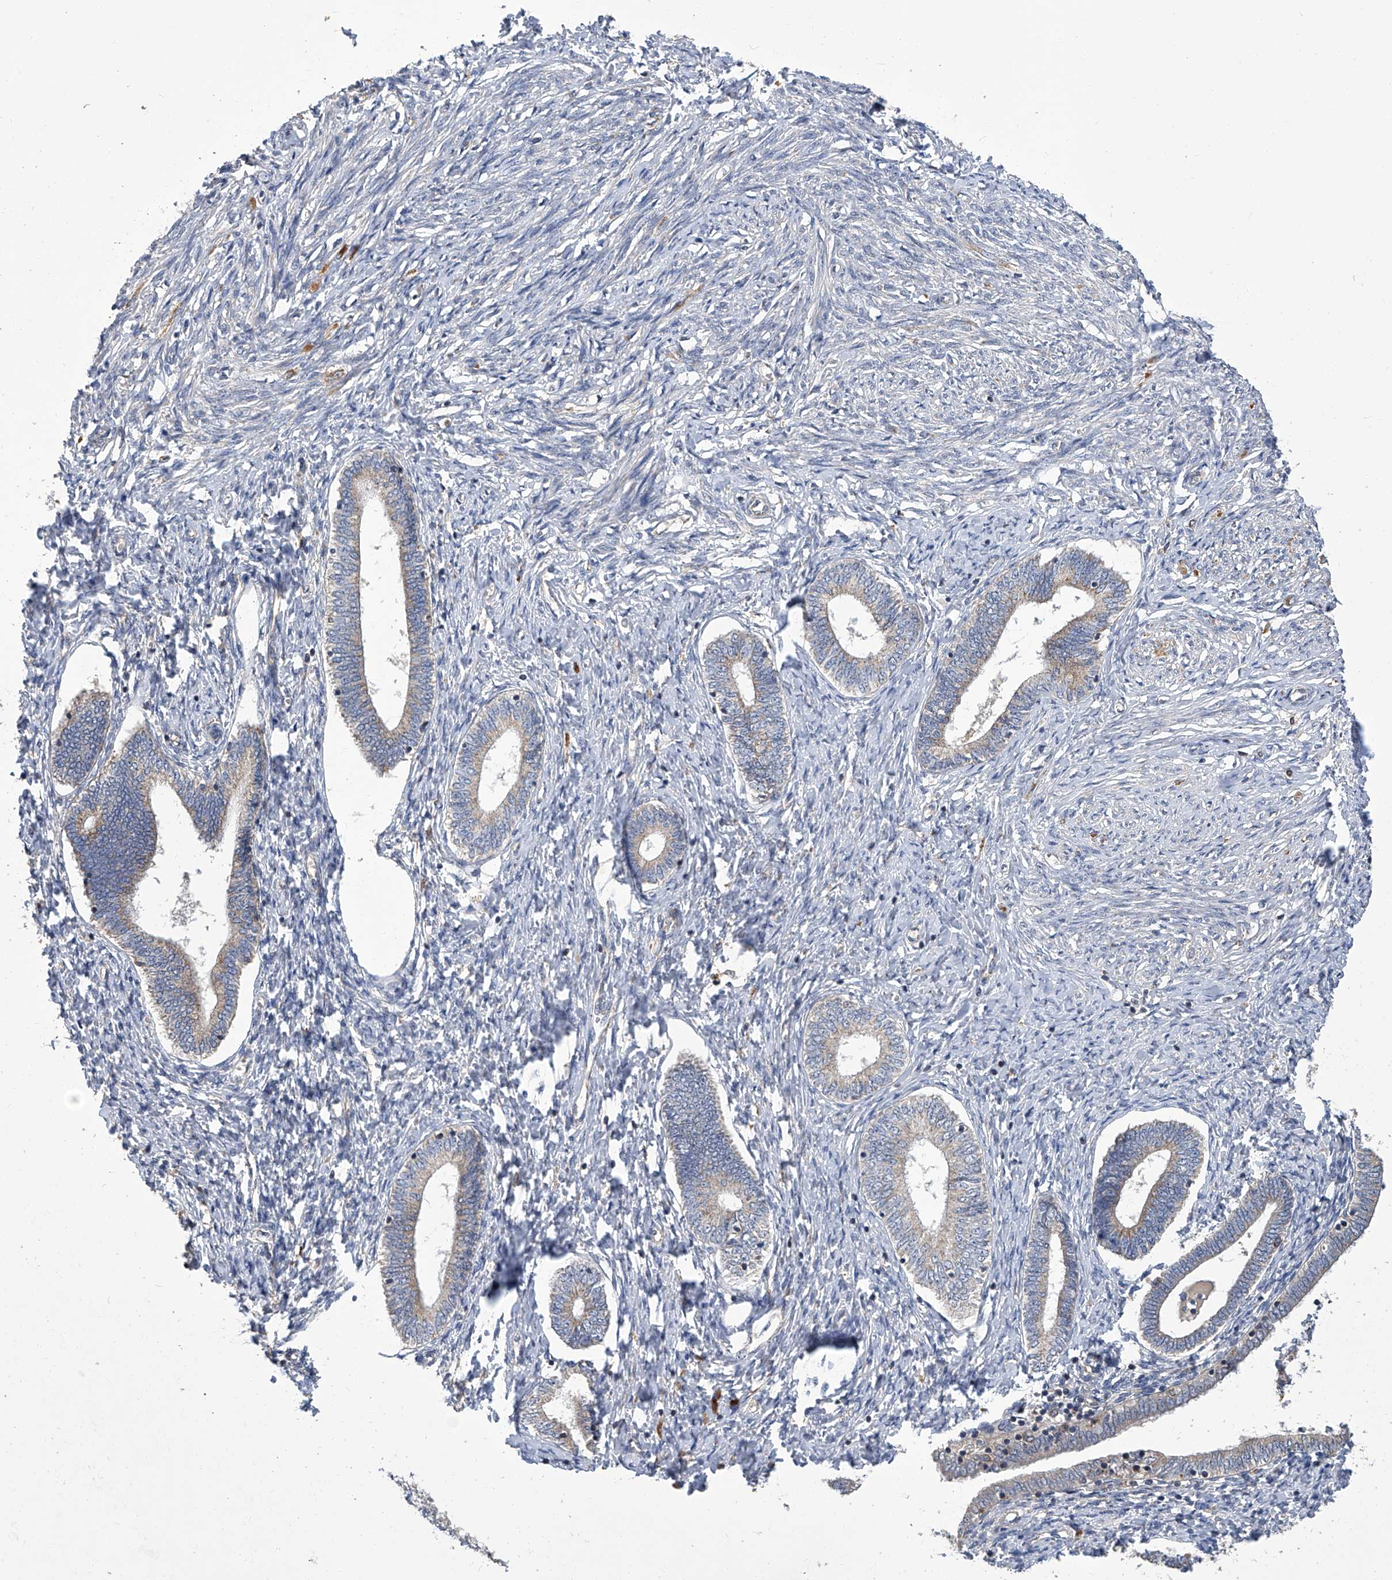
{"staining": {"intensity": "weak", "quantity": "<25%", "location": "cytoplasmic/membranous"}, "tissue": "endometrium", "cell_type": "Cells in endometrial stroma", "image_type": "normal", "snomed": [{"axis": "morphology", "description": "Normal tissue, NOS"}, {"axis": "topography", "description": "Endometrium"}], "caption": "Histopathology image shows no significant protein staining in cells in endometrial stroma of benign endometrium.", "gene": "TNFRSF13B", "patient": {"sex": "female", "age": 72}}